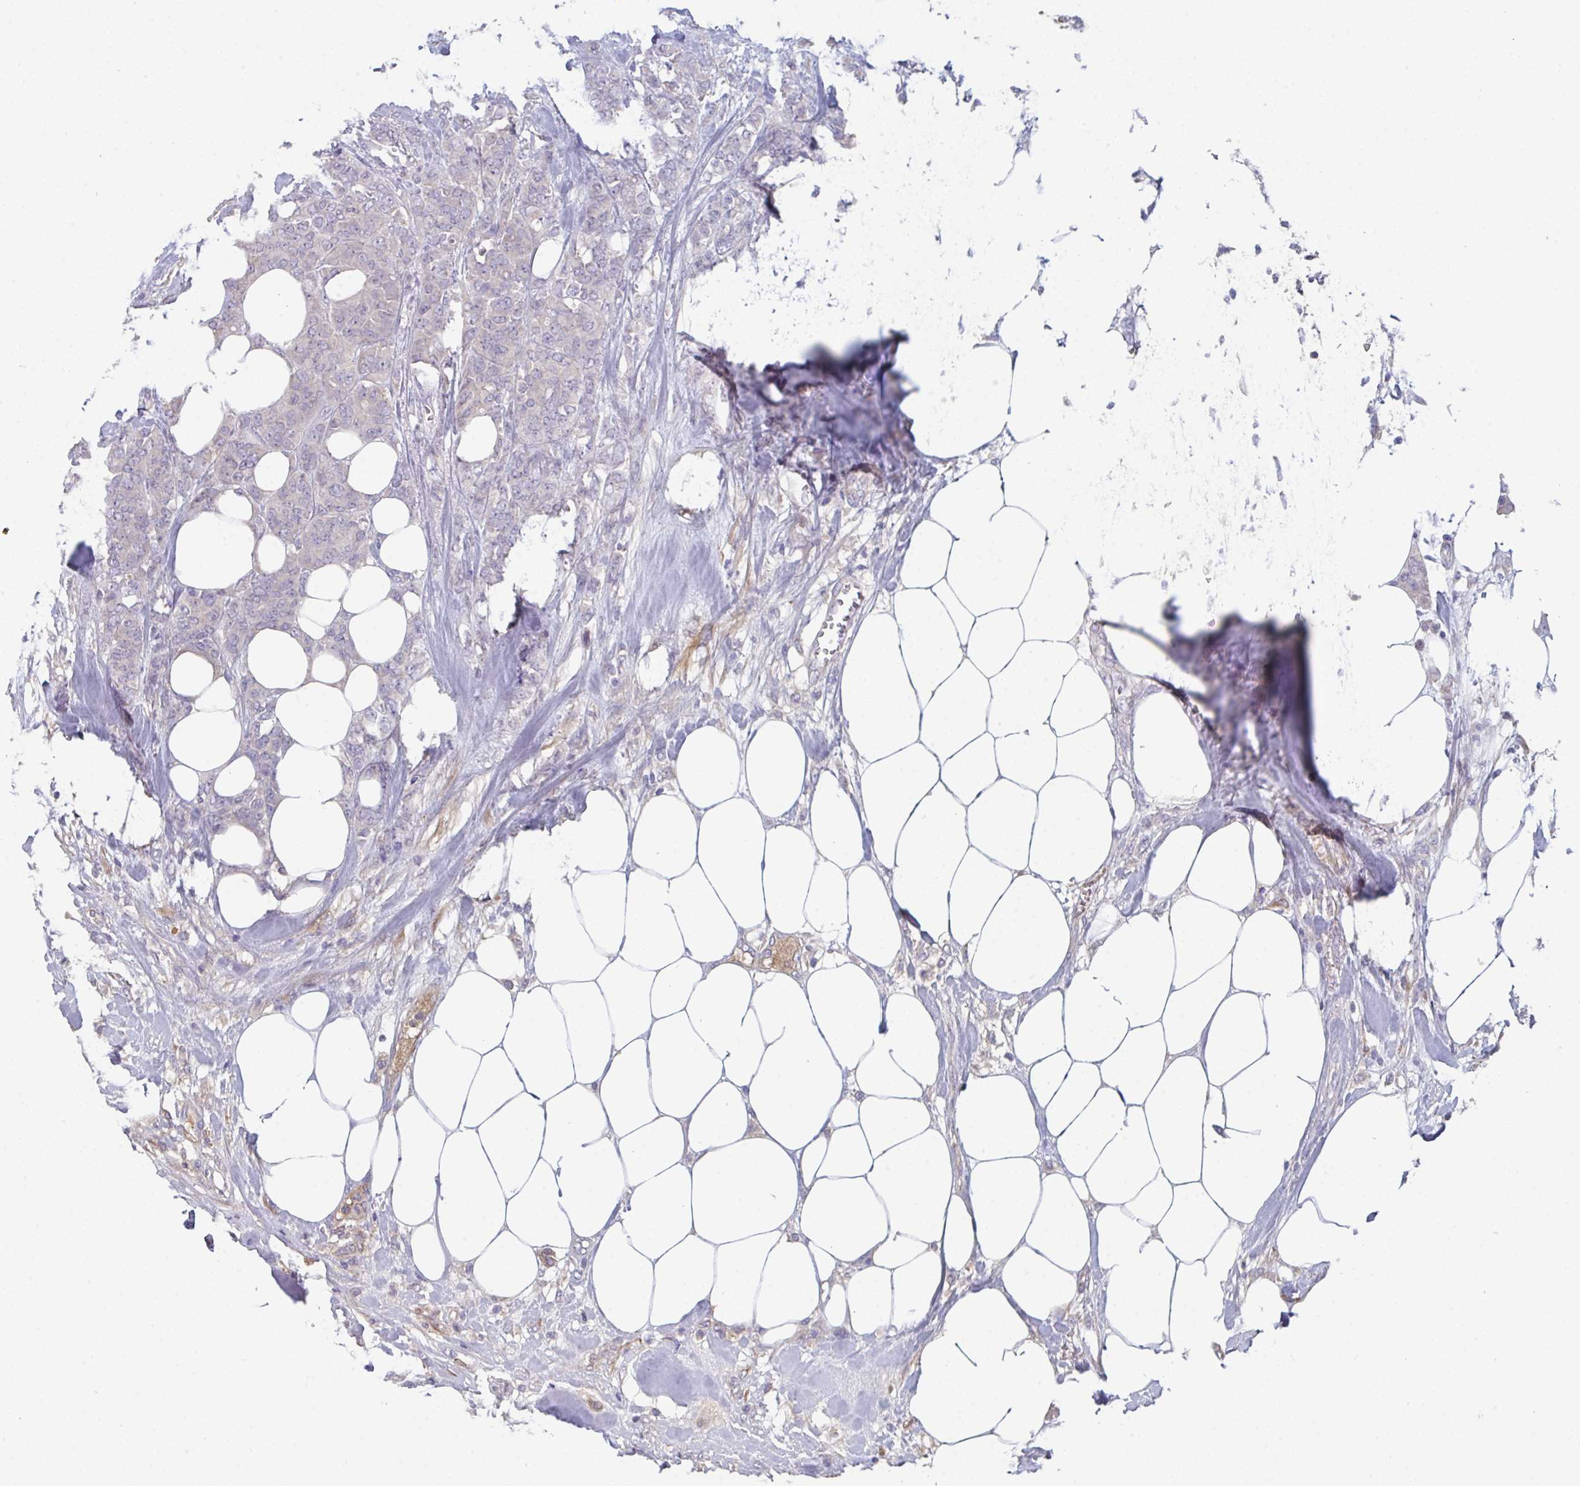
{"staining": {"intensity": "negative", "quantity": "none", "location": "none"}, "tissue": "breast cancer", "cell_type": "Tumor cells", "image_type": "cancer", "snomed": [{"axis": "morphology", "description": "Lobular carcinoma"}, {"axis": "topography", "description": "Breast"}], "caption": "Human breast cancer stained for a protein using immunohistochemistry reveals no staining in tumor cells.", "gene": "HGFAC", "patient": {"sex": "female", "age": 91}}